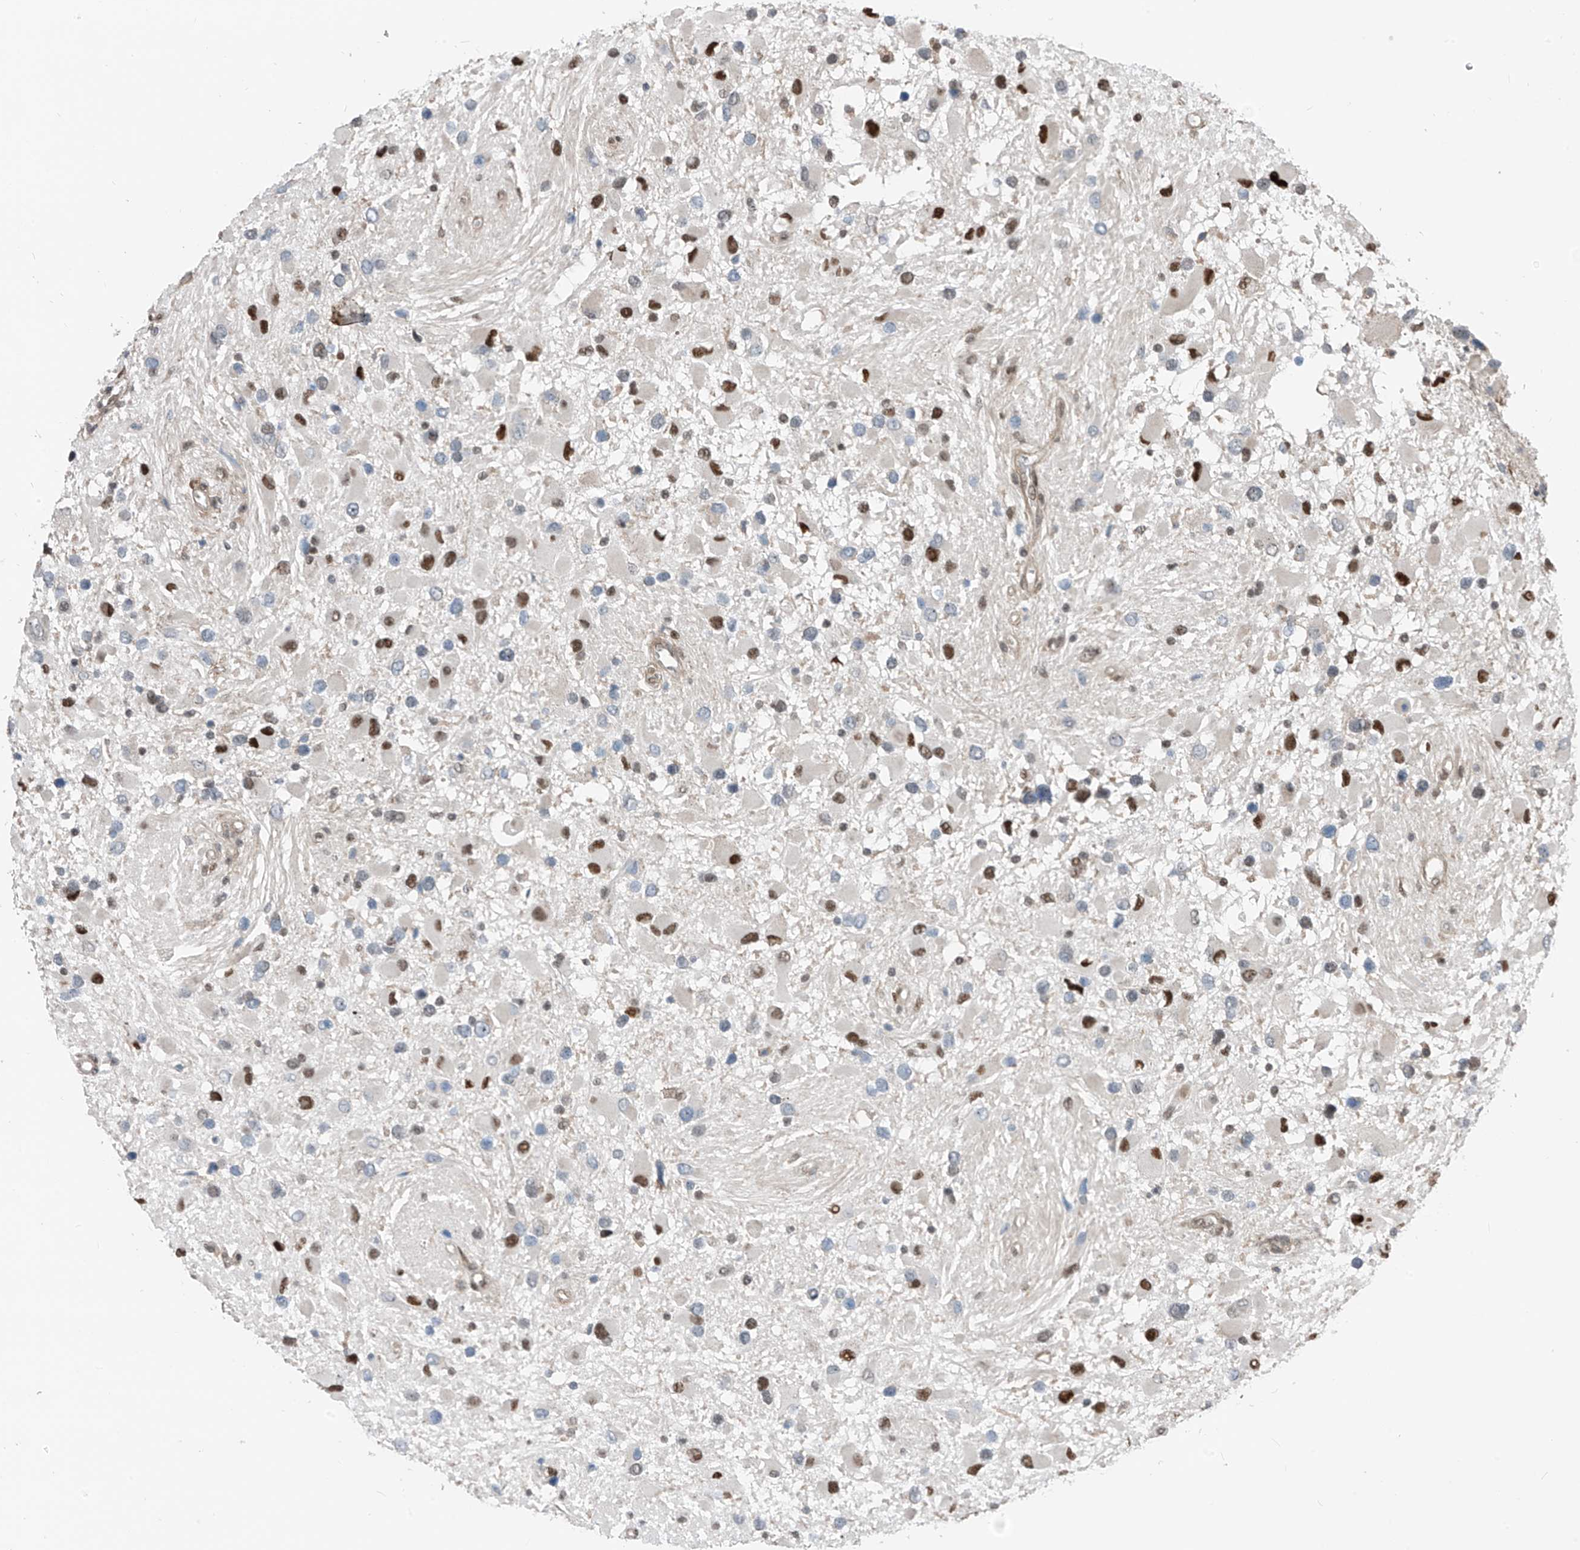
{"staining": {"intensity": "moderate", "quantity": "25%-75%", "location": "nuclear"}, "tissue": "glioma", "cell_type": "Tumor cells", "image_type": "cancer", "snomed": [{"axis": "morphology", "description": "Glioma, malignant, High grade"}, {"axis": "topography", "description": "Brain"}], "caption": "Glioma stained with a brown dye demonstrates moderate nuclear positive positivity in about 25%-75% of tumor cells.", "gene": "RBP7", "patient": {"sex": "male", "age": 53}}